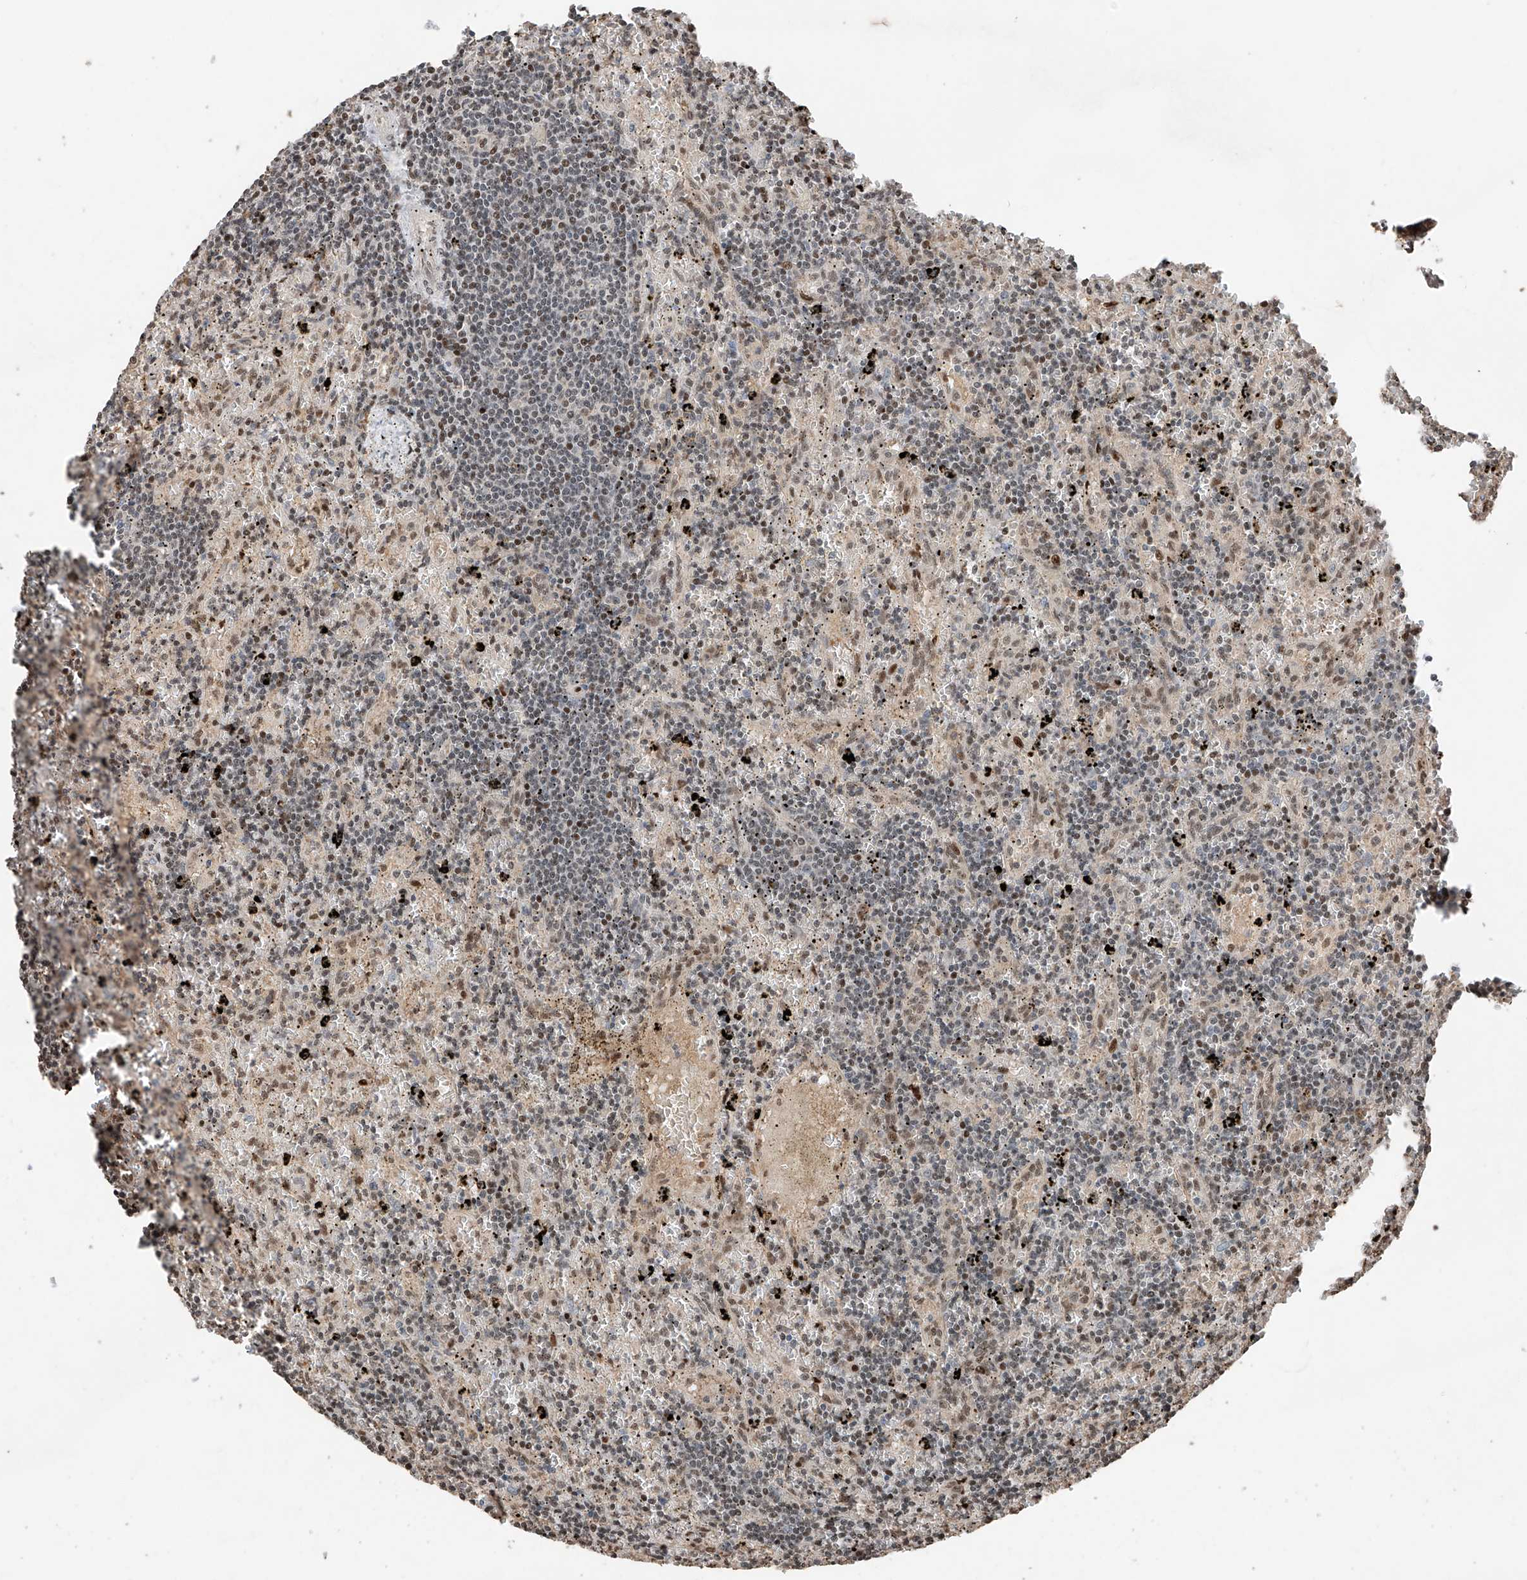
{"staining": {"intensity": "moderate", "quantity": "<25%", "location": "nuclear"}, "tissue": "lymphoma", "cell_type": "Tumor cells", "image_type": "cancer", "snomed": [{"axis": "morphology", "description": "Malignant lymphoma, non-Hodgkin's type, Low grade"}, {"axis": "topography", "description": "Spleen"}], "caption": "Immunohistochemical staining of human low-grade malignant lymphoma, non-Hodgkin's type exhibits low levels of moderate nuclear protein staining in approximately <25% of tumor cells. The staining was performed using DAB (3,3'-diaminobenzidine), with brown indicating positive protein expression. Nuclei are stained blue with hematoxylin.", "gene": "RMND1", "patient": {"sex": "male", "age": 76}}